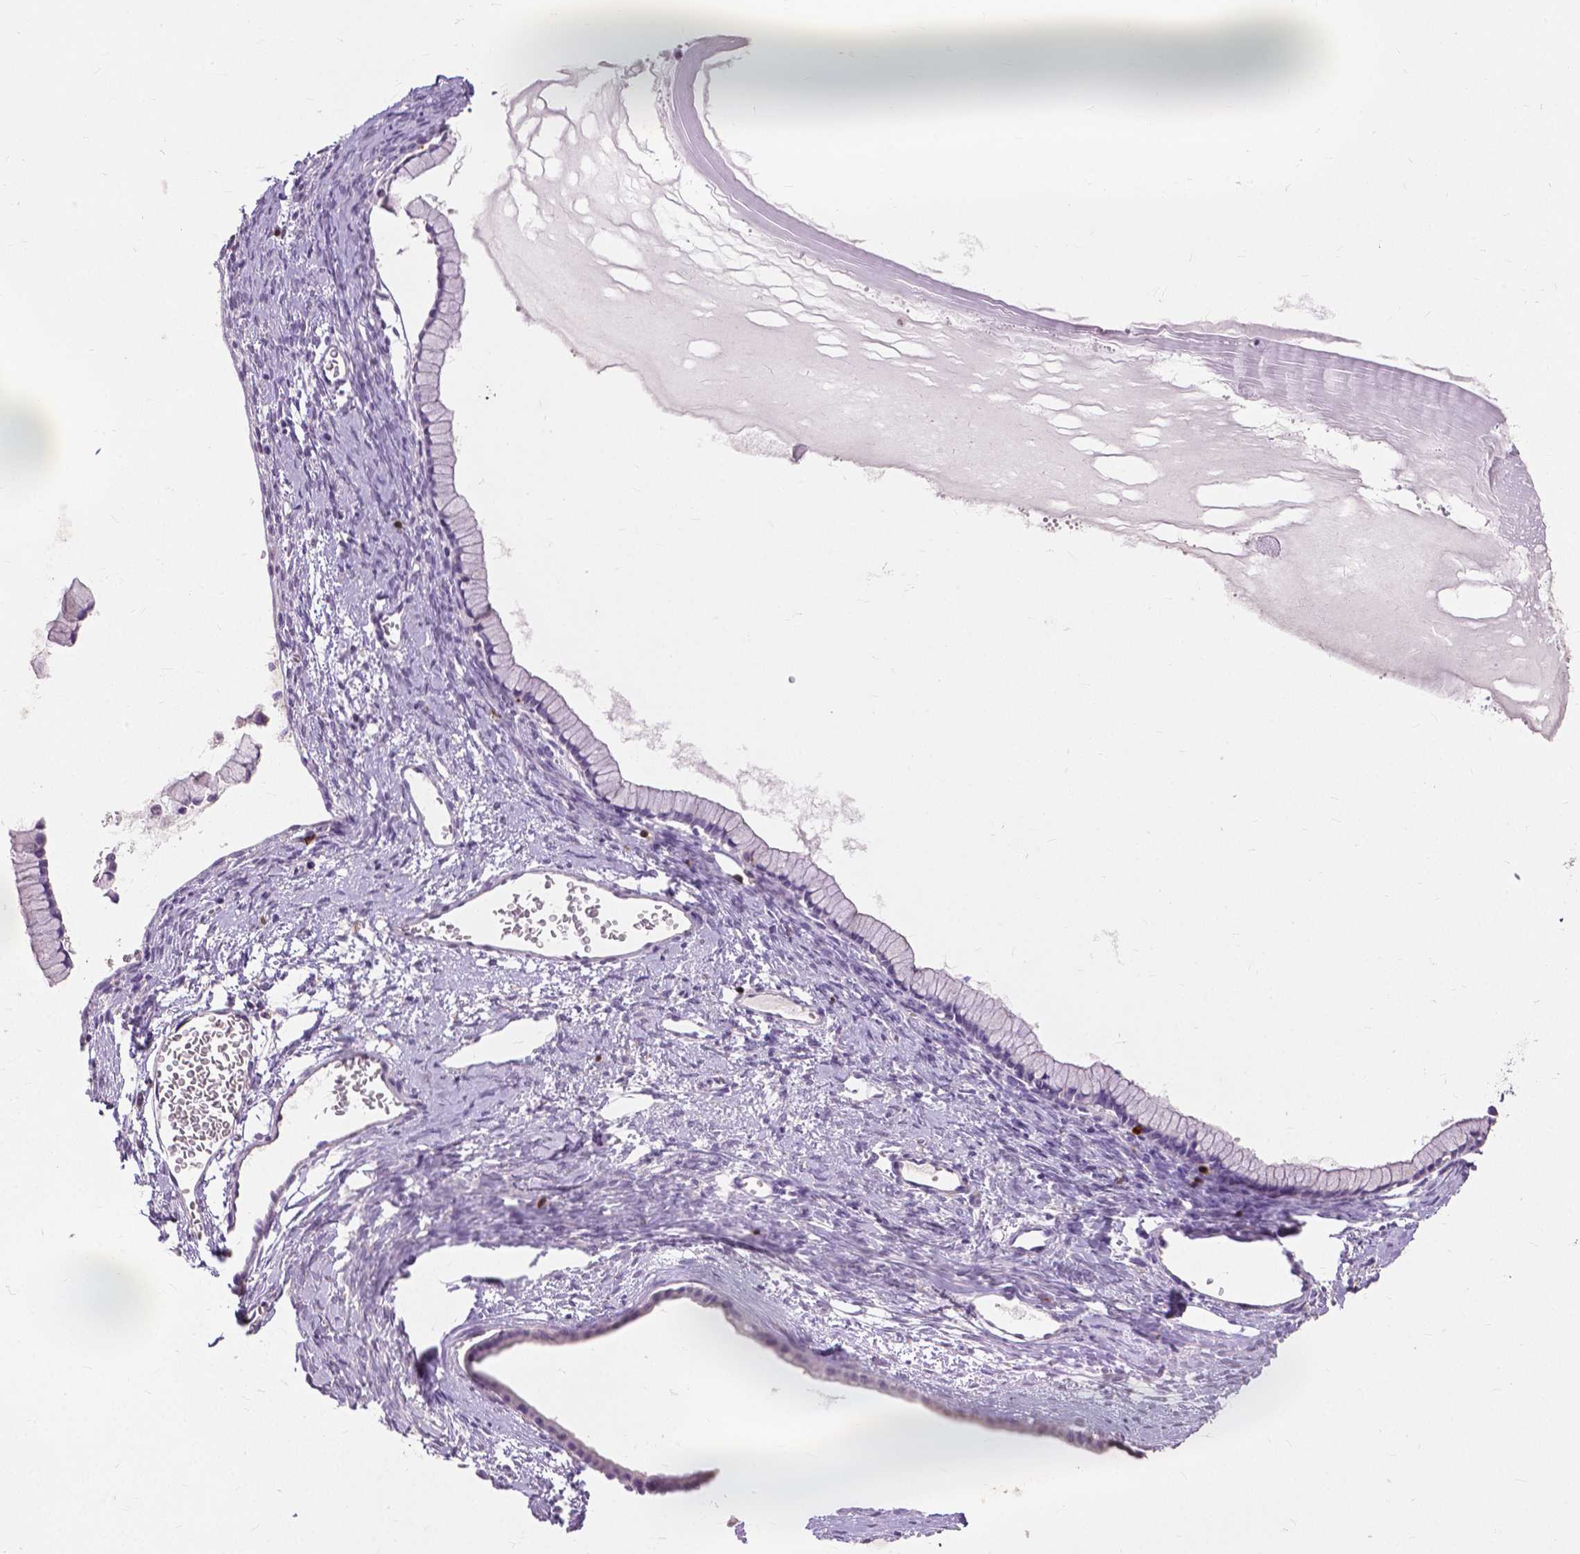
{"staining": {"intensity": "negative", "quantity": "none", "location": "none"}, "tissue": "ovarian cancer", "cell_type": "Tumor cells", "image_type": "cancer", "snomed": [{"axis": "morphology", "description": "Cystadenocarcinoma, mucinous, NOS"}, {"axis": "topography", "description": "Ovary"}], "caption": "IHC image of neoplastic tissue: human ovarian cancer (mucinous cystadenocarcinoma) stained with DAB (3,3'-diaminobenzidine) reveals no significant protein staining in tumor cells. The staining is performed using DAB (3,3'-diaminobenzidine) brown chromogen with nuclei counter-stained in using hematoxylin.", "gene": "CXCR2", "patient": {"sex": "female", "age": 41}}